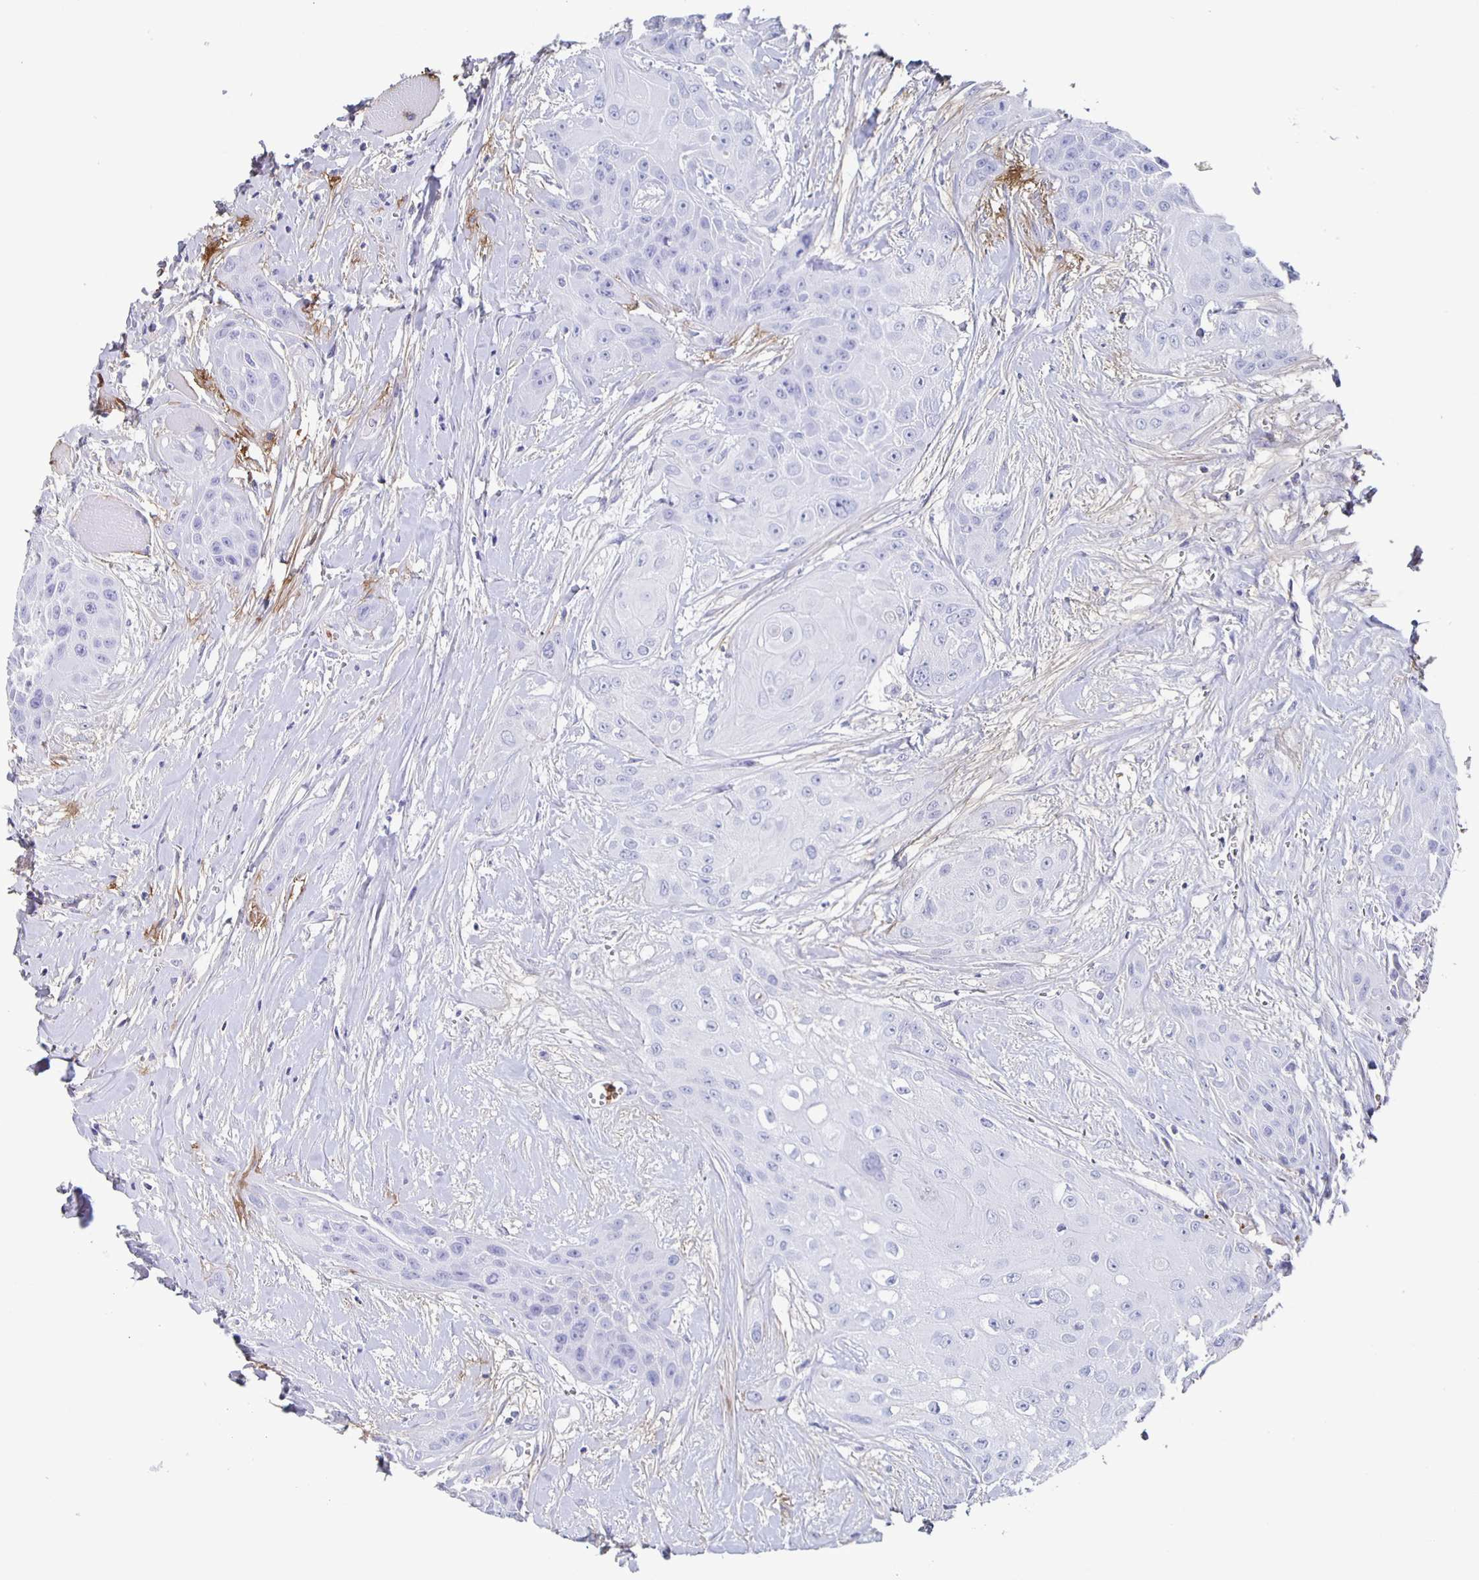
{"staining": {"intensity": "negative", "quantity": "none", "location": "none"}, "tissue": "head and neck cancer", "cell_type": "Tumor cells", "image_type": "cancer", "snomed": [{"axis": "morphology", "description": "Squamous cell carcinoma, NOS"}, {"axis": "topography", "description": "Head-Neck"}], "caption": "Tumor cells are negative for protein expression in human head and neck cancer (squamous cell carcinoma). (DAB (3,3'-diaminobenzidine) immunohistochemistry visualized using brightfield microscopy, high magnification).", "gene": "FGA", "patient": {"sex": "female", "age": 73}}